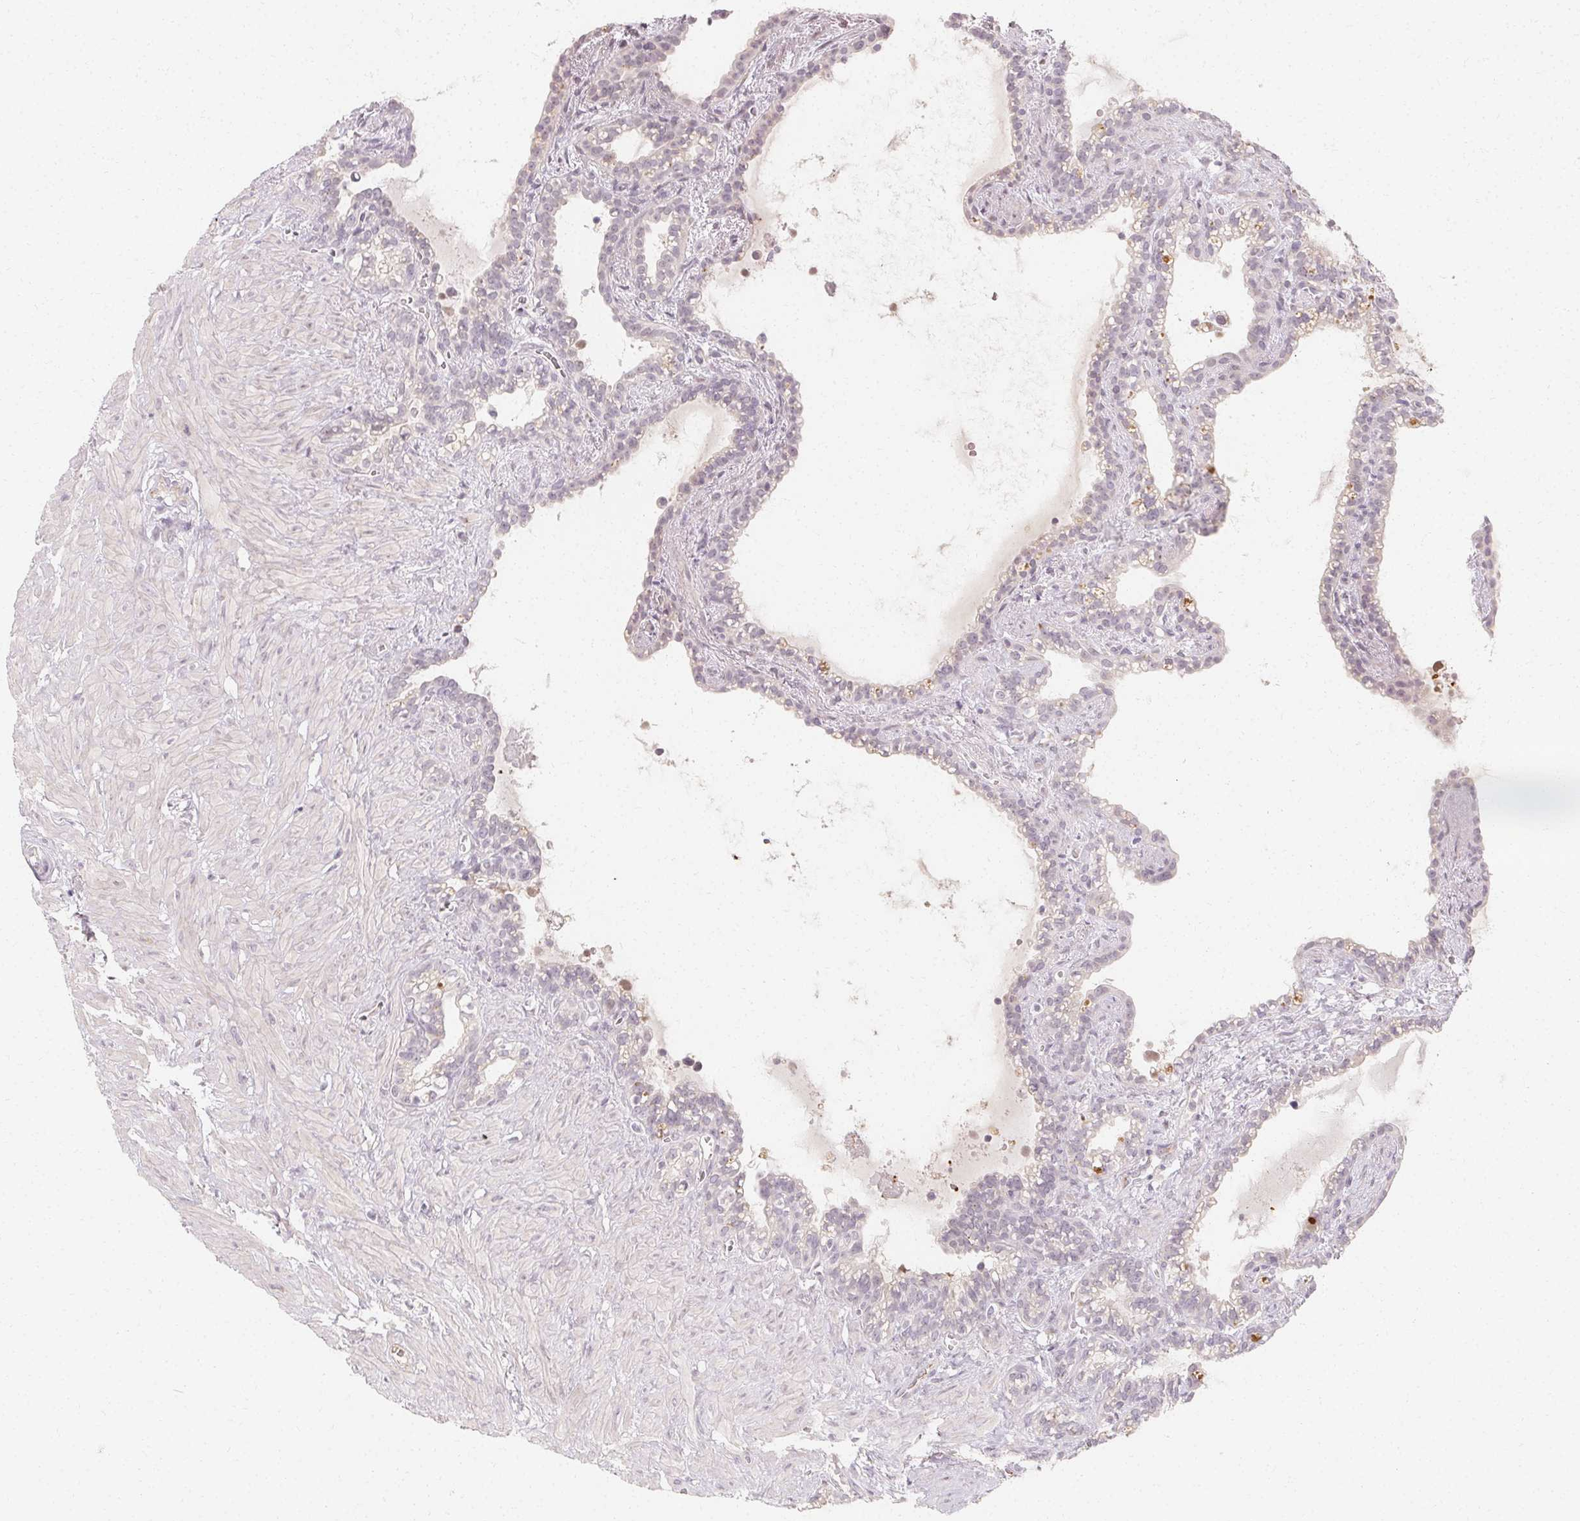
{"staining": {"intensity": "negative", "quantity": "none", "location": "none"}, "tissue": "seminal vesicle", "cell_type": "Glandular cells", "image_type": "normal", "snomed": [{"axis": "morphology", "description": "Normal tissue, NOS"}, {"axis": "topography", "description": "Seminal veicle"}], "caption": "This is an IHC photomicrograph of benign human seminal vesicle. There is no expression in glandular cells.", "gene": "CLCNKA", "patient": {"sex": "male", "age": 76}}